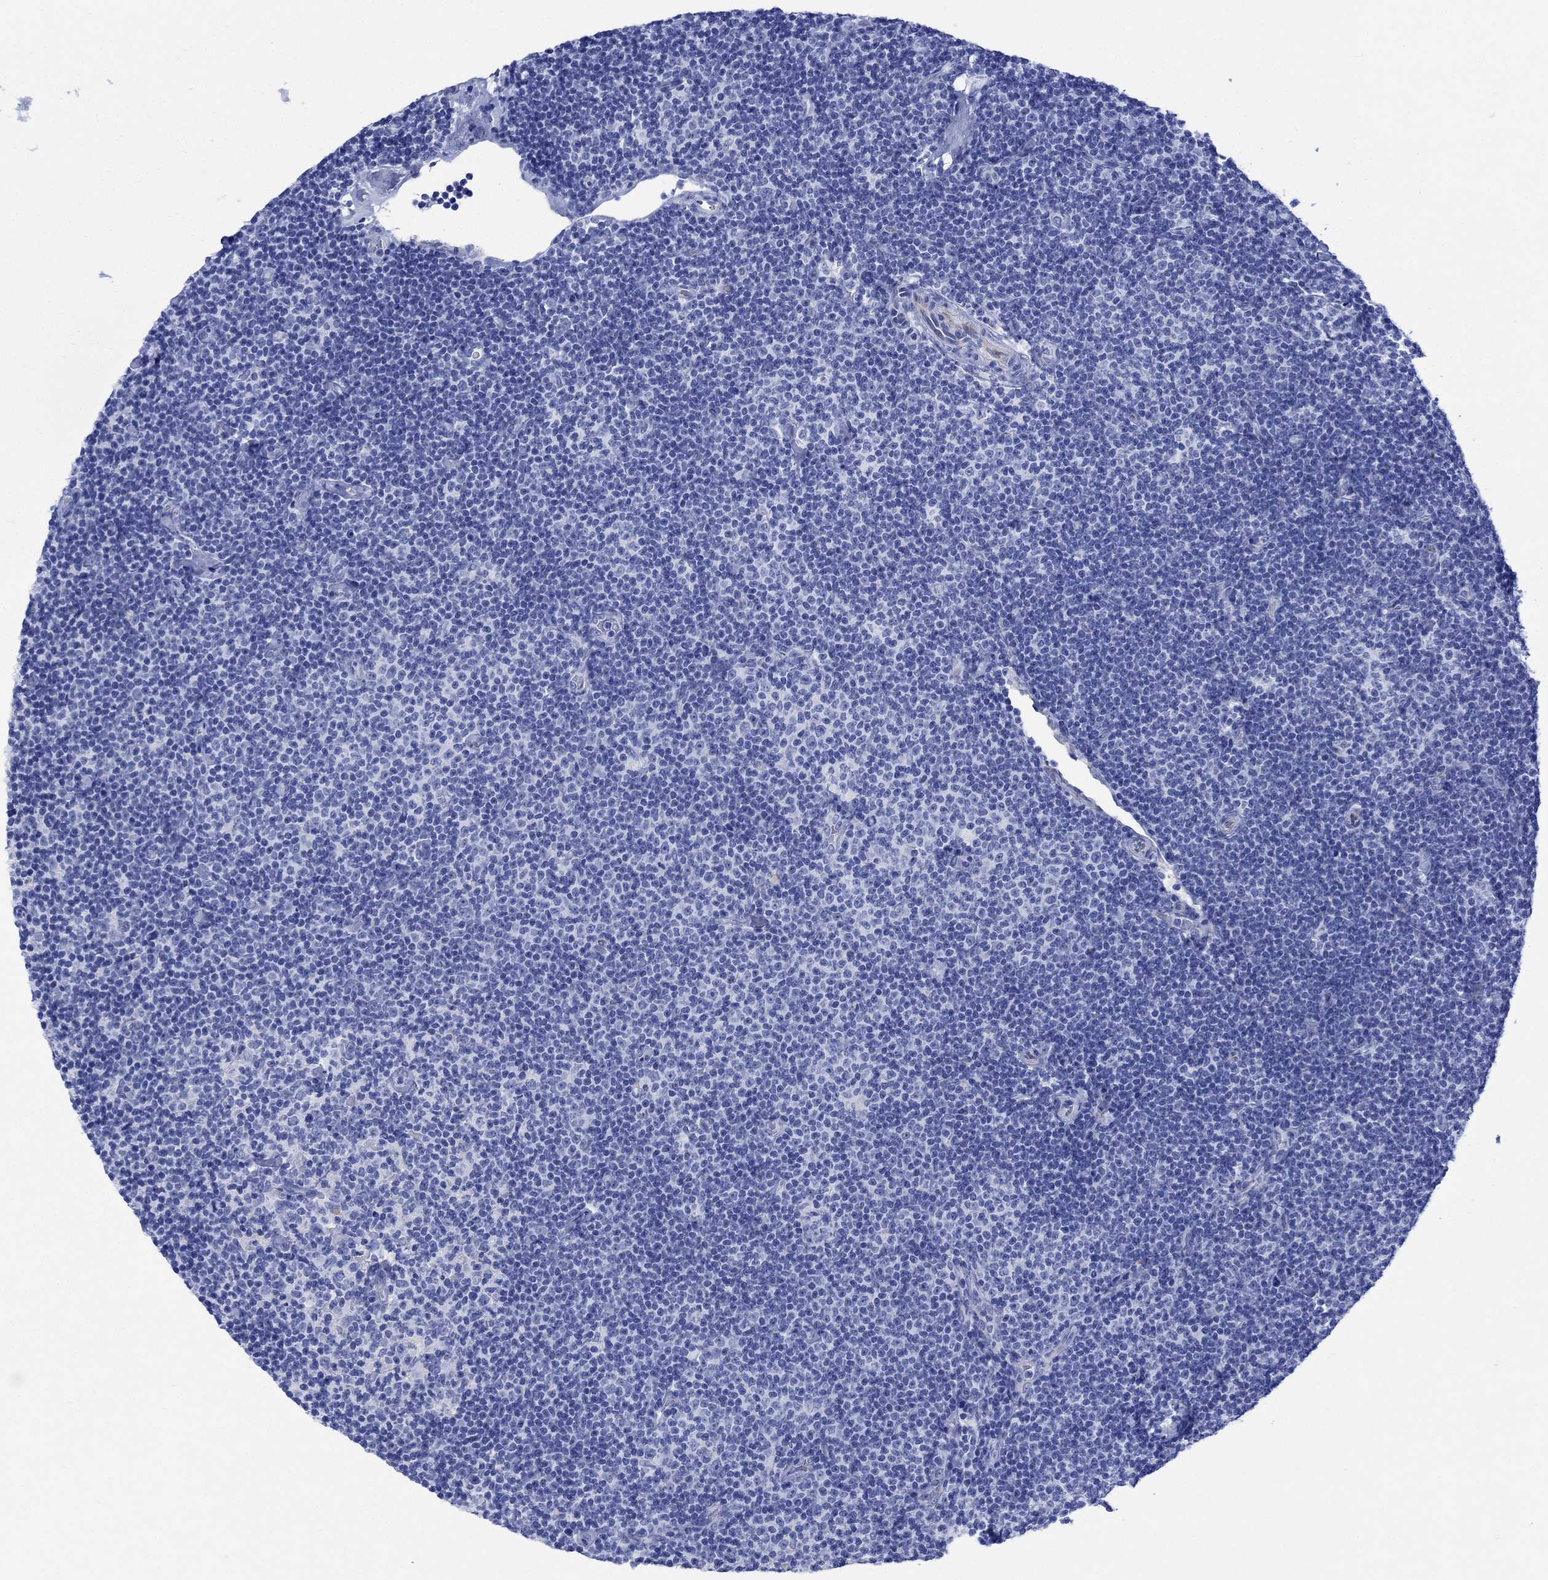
{"staining": {"intensity": "negative", "quantity": "none", "location": "none"}, "tissue": "lymphoma", "cell_type": "Tumor cells", "image_type": "cancer", "snomed": [{"axis": "morphology", "description": "Malignant lymphoma, non-Hodgkin's type, Low grade"}, {"axis": "topography", "description": "Lymph node"}], "caption": "IHC of human low-grade malignant lymphoma, non-Hodgkin's type displays no staining in tumor cells. (Stains: DAB IHC with hematoxylin counter stain, Microscopy: brightfield microscopy at high magnification).", "gene": "MYL1", "patient": {"sex": "male", "age": 81}}